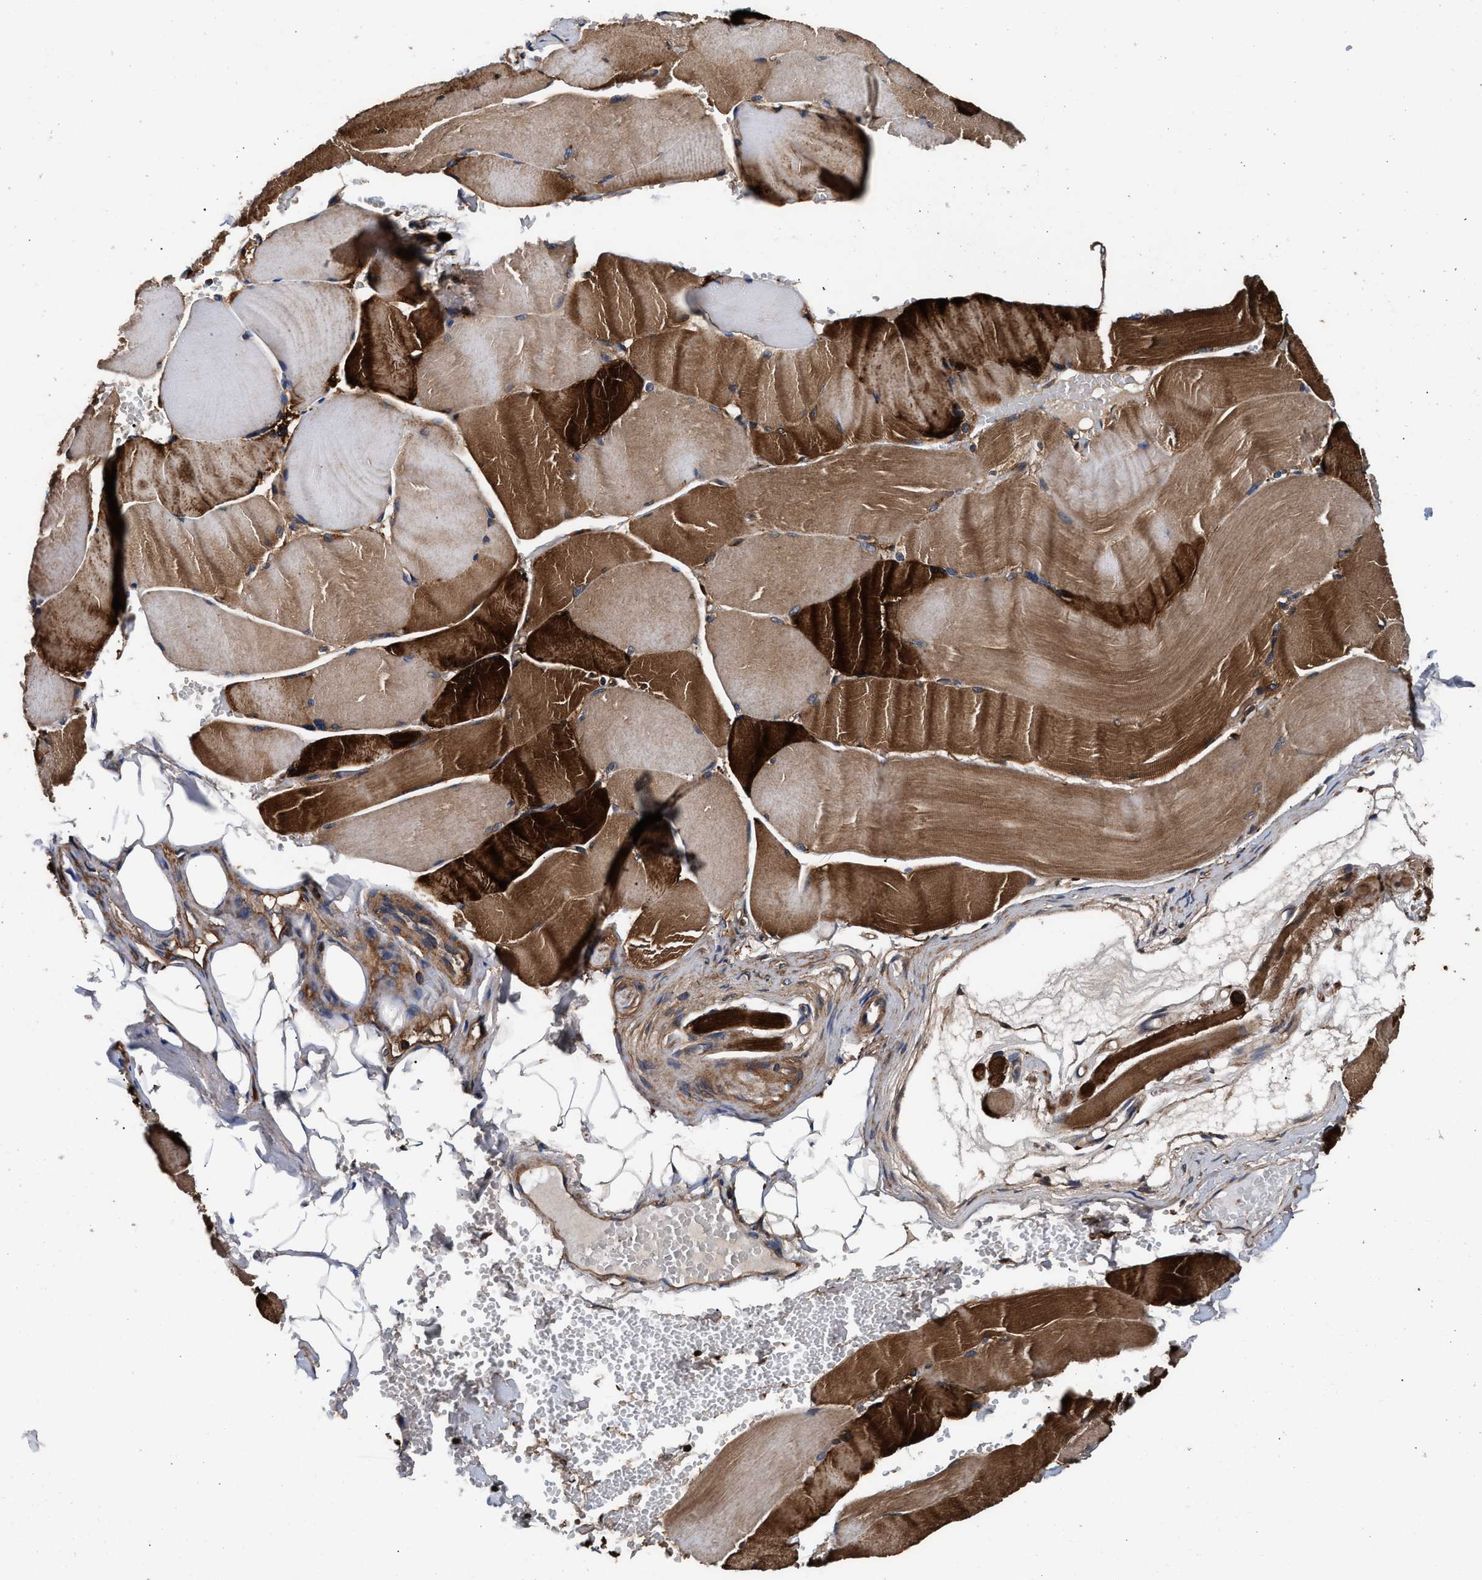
{"staining": {"intensity": "strong", "quantity": ">75%", "location": "cytoplasmic/membranous"}, "tissue": "skeletal muscle", "cell_type": "Myocytes", "image_type": "normal", "snomed": [{"axis": "morphology", "description": "Normal tissue, NOS"}, {"axis": "topography", "description": "Skin"}, {"axis": "topography", "description": "Skeletal muscle"}], "caption": "Immunohistochemistry staining of benign skeletal muscle, which exhibits high levels of strong cytoplasmic/membranous positivity in approximately >75% of myocytes indicating strong cytoplasmic/membranous protein positivity. The staining was performed using DAB (3,3'-diaminobenzidine) (brown) for protein detection and nuclei were counterstained in hematoxylin (blue).", "gene": "ENSG00000286112", "patient": {"sex": "male", "age": 83}}